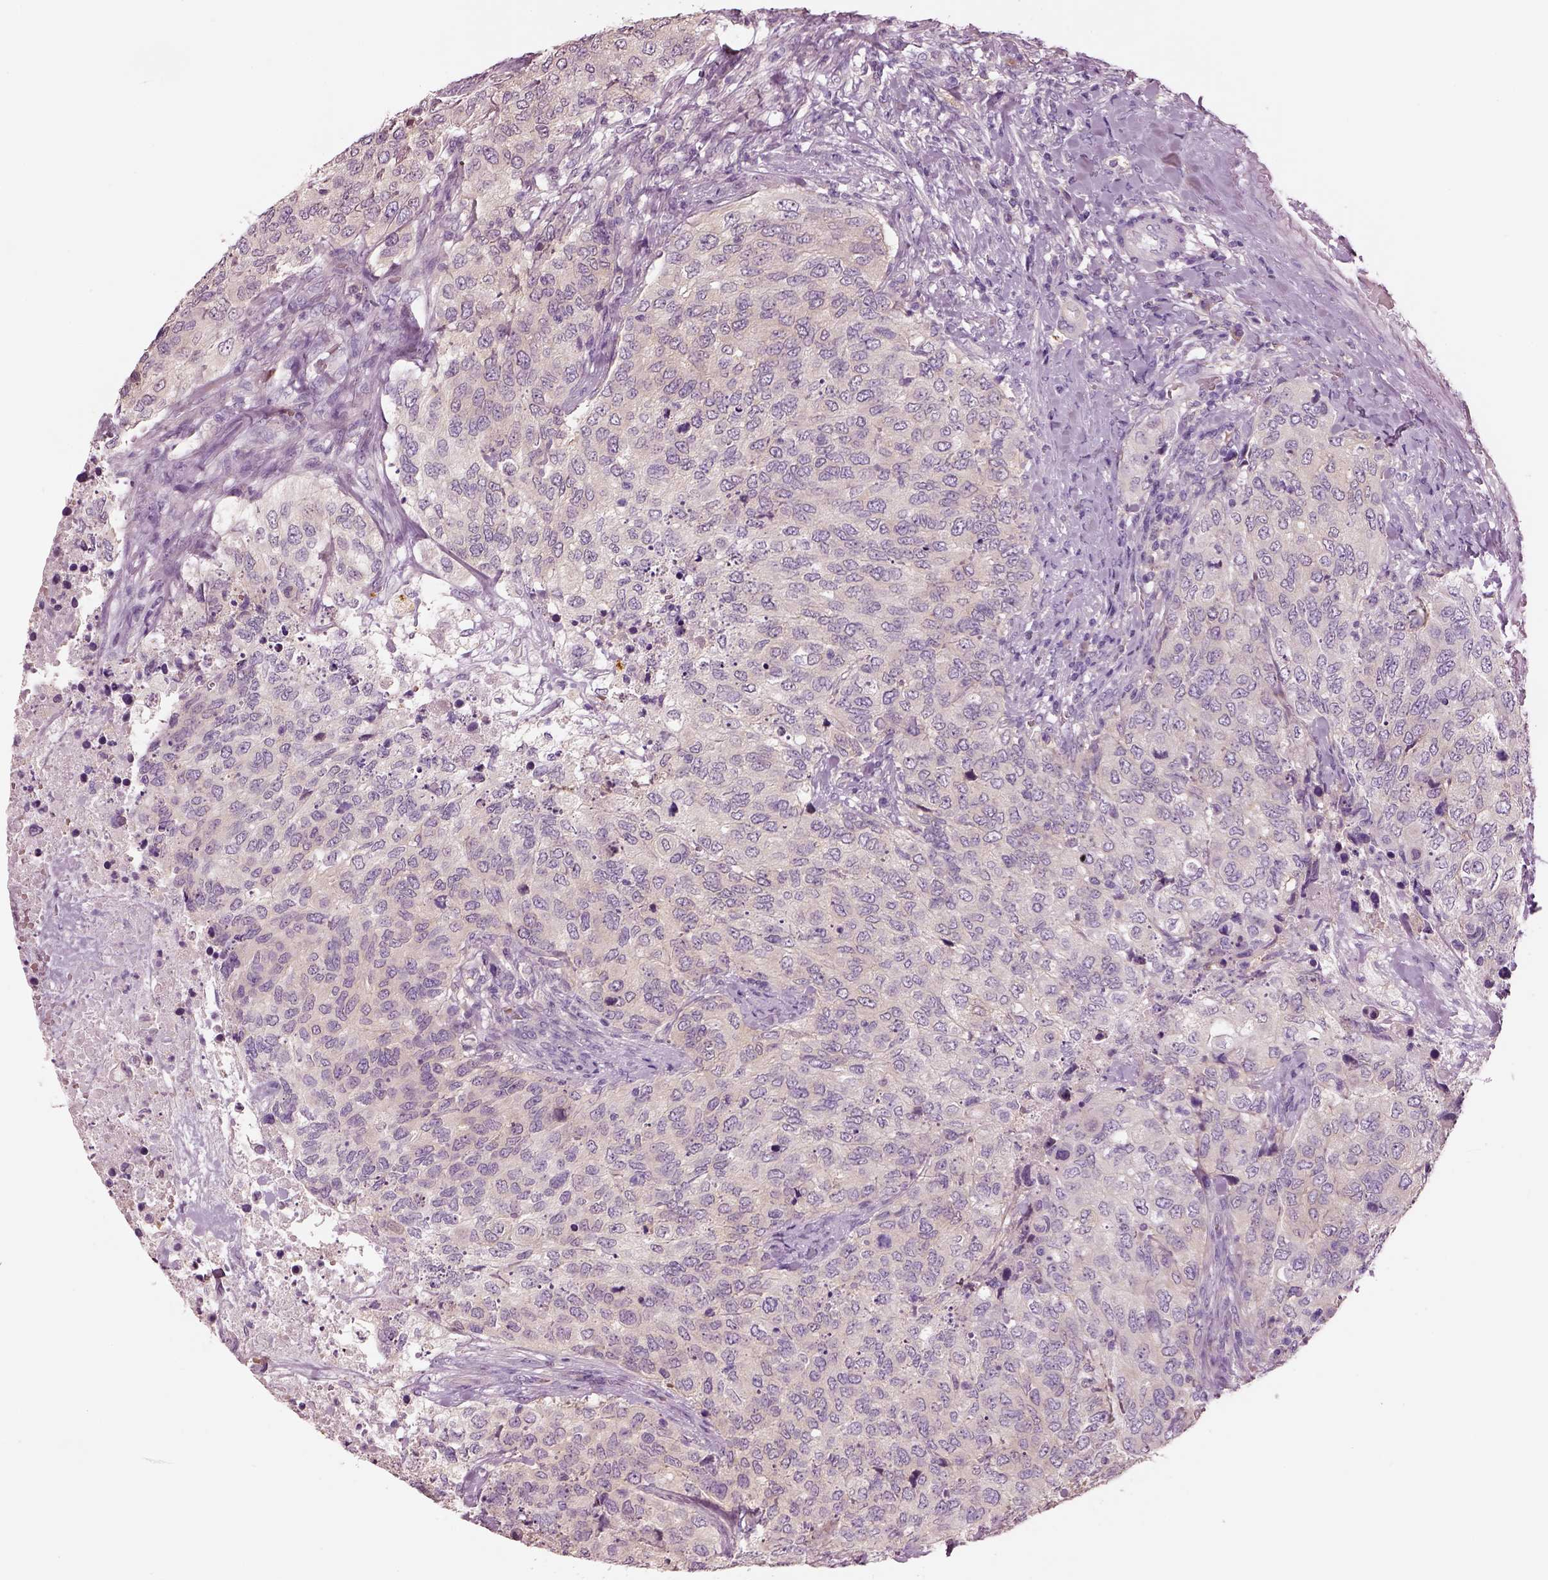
{"staining": {"intensity": "negative", "quantity": "none", "location": "none"}, "tissue": "urothelial cancer", "cell_type": "Tumor cells", "image_type": "cancer", "snomed": [{"axis": "morphology", "description": "Urothelial carcinoma, High grade"}, {"axis": "topography", "description": "Urinary bladder"}], "caption": "Immunohistochemistry of urothelial cancer demonstrates no expression in tumor cells.", "gene": "ELSPBP1", "patient": {"sex": "female", "age": 78}}